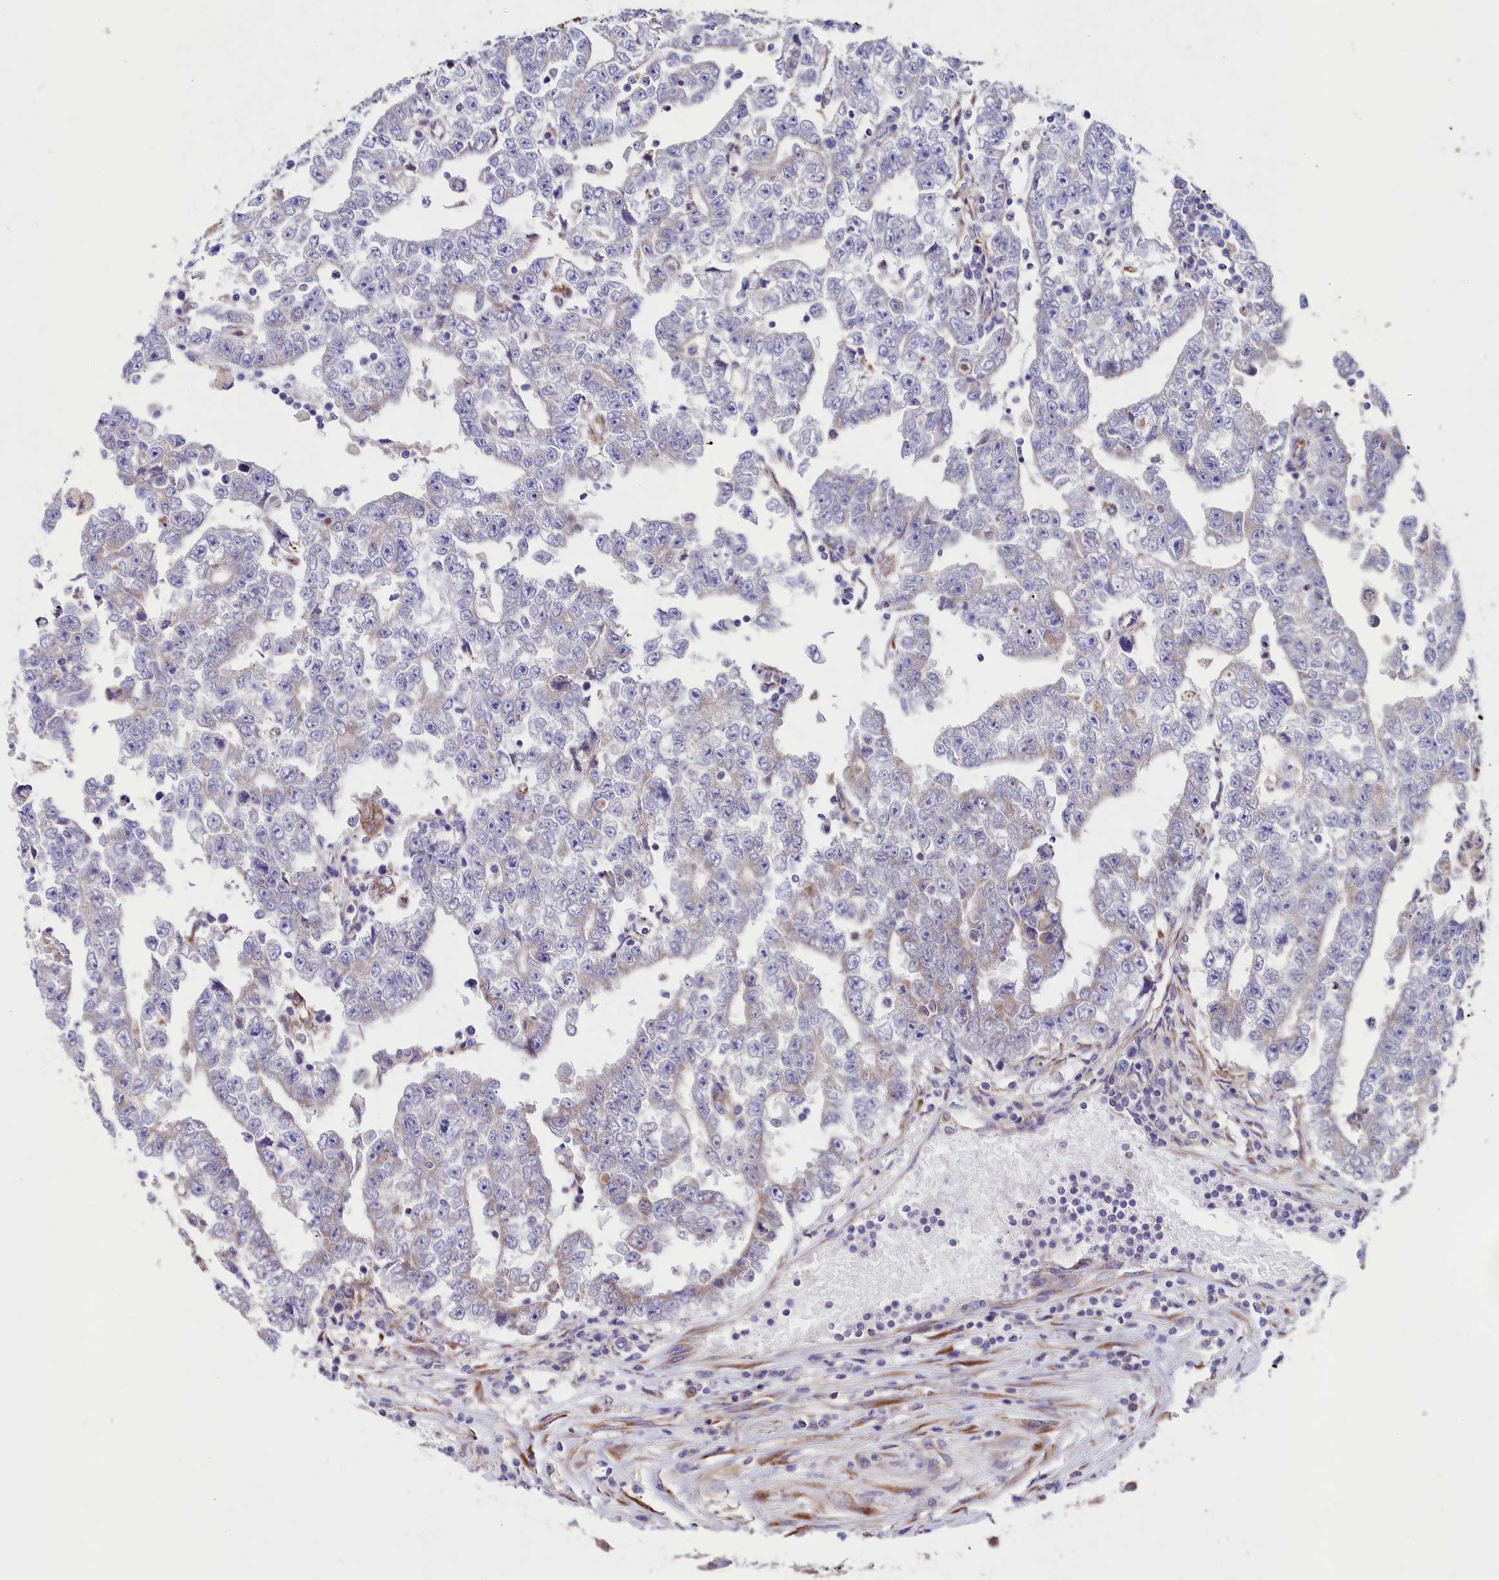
{"staining": {"intensity": "weak", "quantity": "<25%", "location": "cytoplasmic/membranous"}, "tissue": "testis cancer", "cell_type": "Tumor cells", "image_type": "cancer", "snomed": [{"axis": "morphology", "description": "Carcinoma, Embryonal, NOS"}, {"axis": "topography", "description": "Testis"}], "caption": "An IHC photomicrograph of testis cancer (embryonal carcinoma) is shown. There is no staining in tumor cells of testis cancer (embryonal carcinoma). (Stains: DAB (3,3'-diaminobenzidine) IHC with hematoxylin counter stain, Microscopy: brightfield microscopy at high magnification).", "gene": "GPR108", "patient": {"sex": "male", "age": 25}}